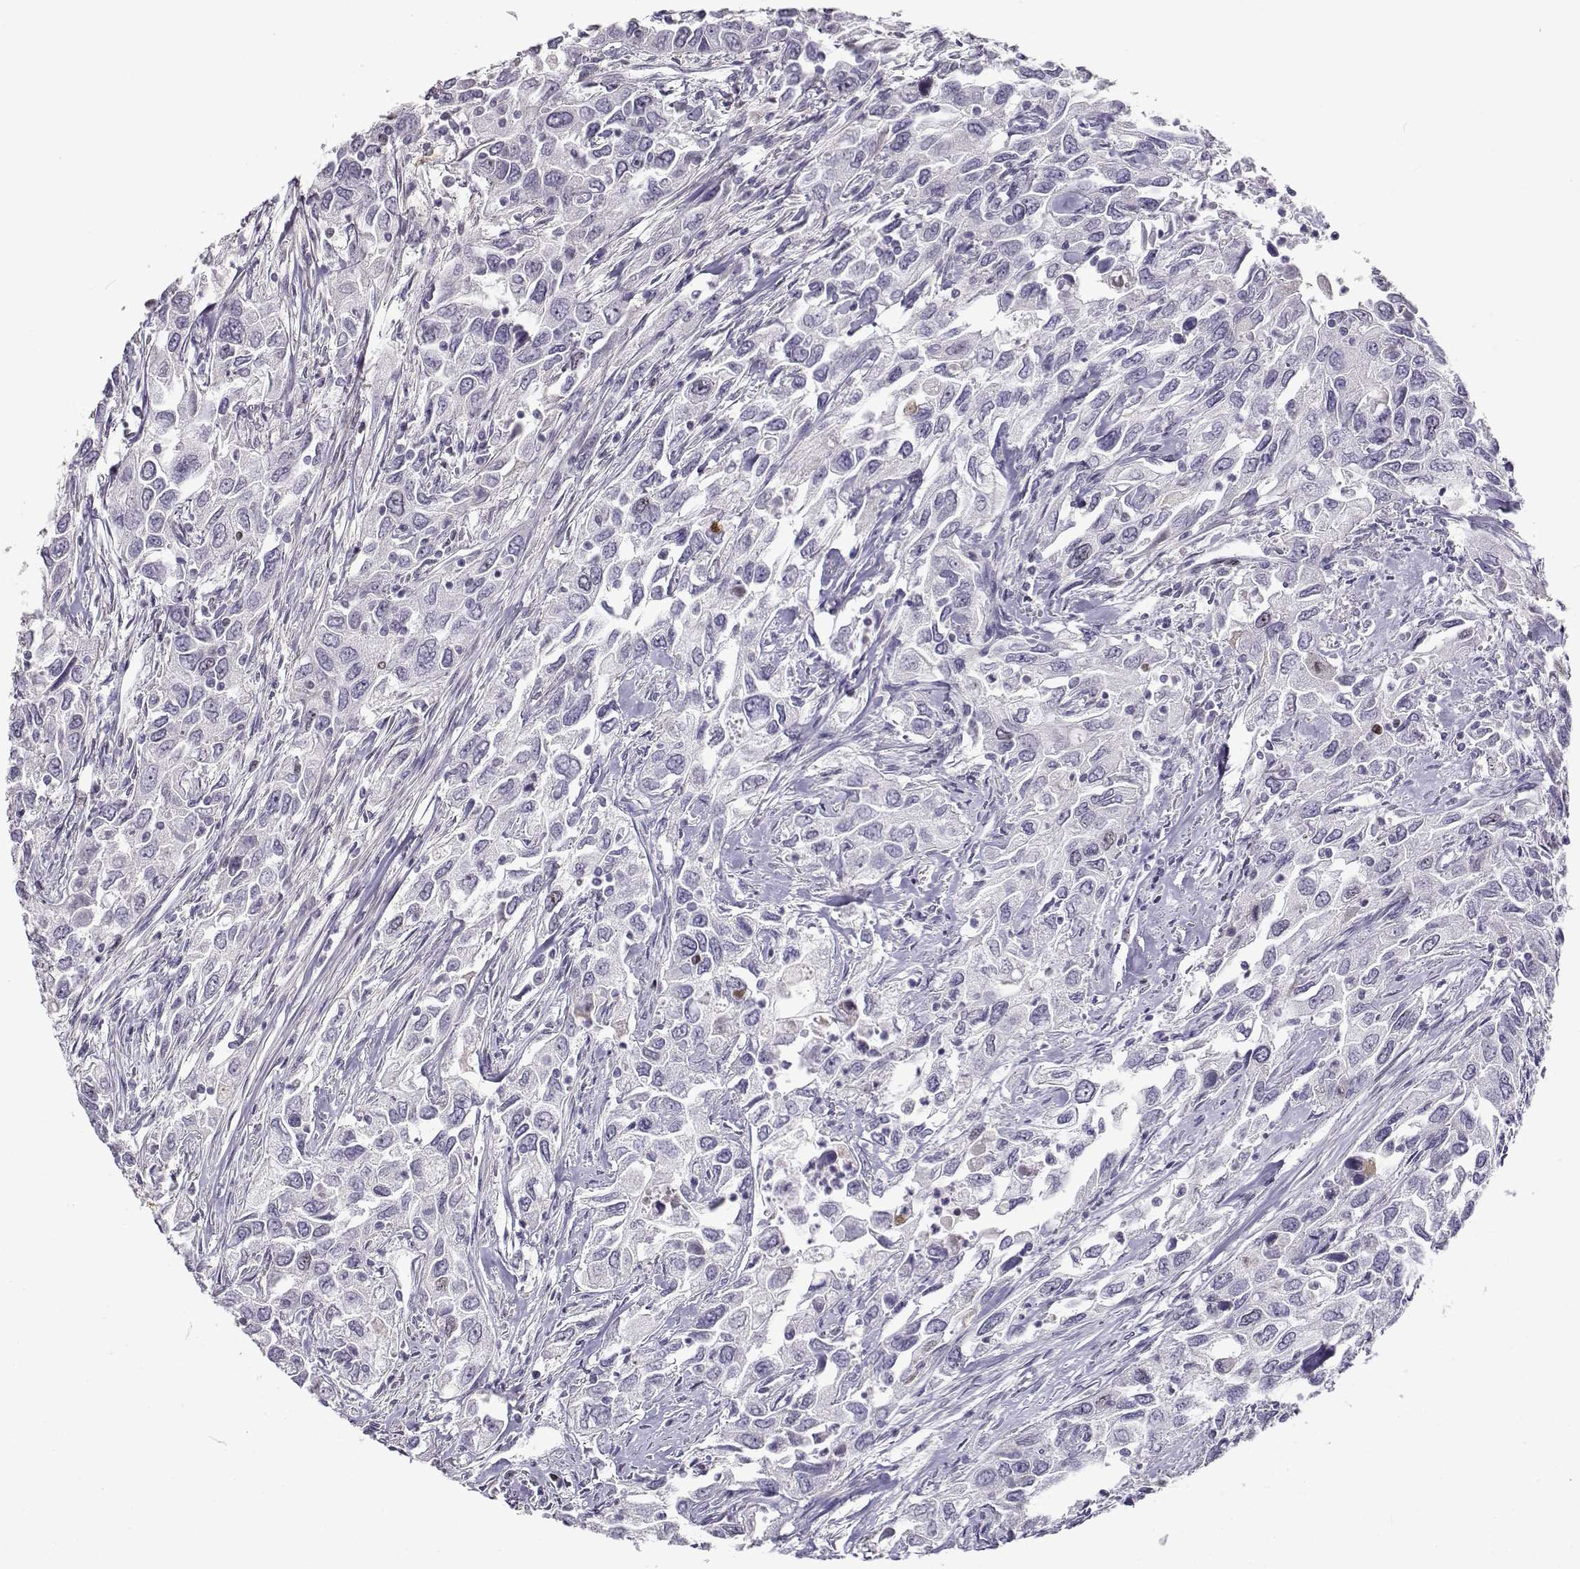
{"staining": {"intensity": "moderate", "quantity": "<25%", "location": "nuclear"}, "tissue": "urothelial cancer", "cell_type": "Tumor cells", "image_type": "cancer", "snomed": [{"axis": "morphology", "description": "Urothelial carcinoma, High grade"}, {"axis": "topography", "description": "Urinary bladder"}], "caption": "There is low levels of moderate nuclear expression in tumor cells of urothelial carcinoma (high-grade), as demonstrated by immunohistochemical staining (brown color).", "gene": "NPW", "patient": {"sex": "male", "age": 76}}